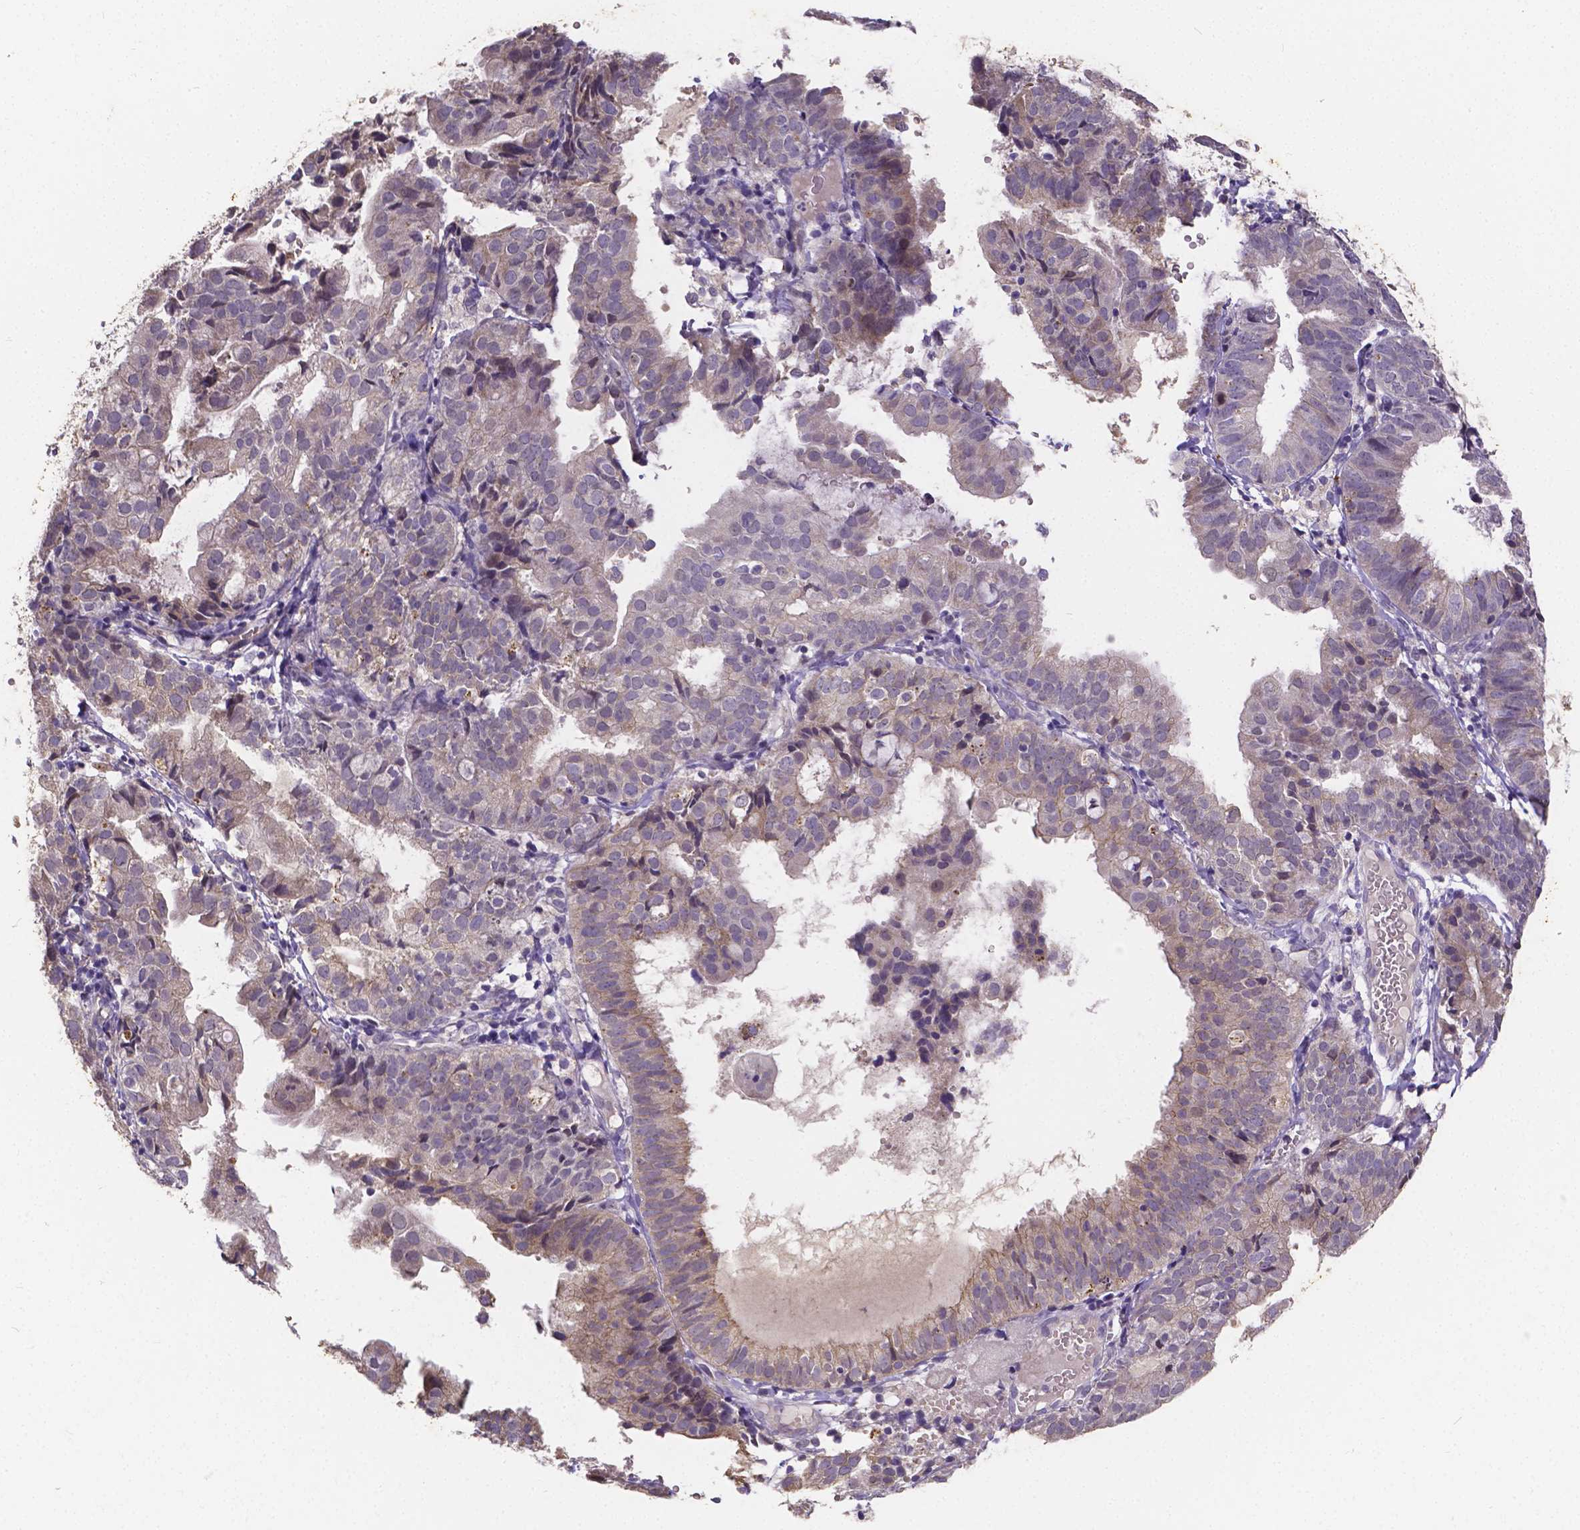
{"staining": {"intensity": "weak", "quantity": "25%-75%", "location": "cytoplasmic/membranous"}, "tissue": "endometrial cancer", "cell_type": "Tumor cells", "image_type": "cancer", "snomed": [{"axis": "morphology", "description": "Adenocarcinoma, NOS"}, {"axis": "topography", "description": "Endometrium"}], "caption": "Immunohistochemistry (IHC) staining of endometrial cancer (adenocarcinoma), which demonstrates low levels of weak cytoplasmic/membranous expression in approximately 25%-75% of tumor cells indicating weak cytoplasmic/membranous protein staining. The staining was performed using DAB (brown) for protein detection and nuclei were counterstained in hematoxylin (blue).", "gene": "CTNNA2", "patient": {"sex": "female", "age": 80}}